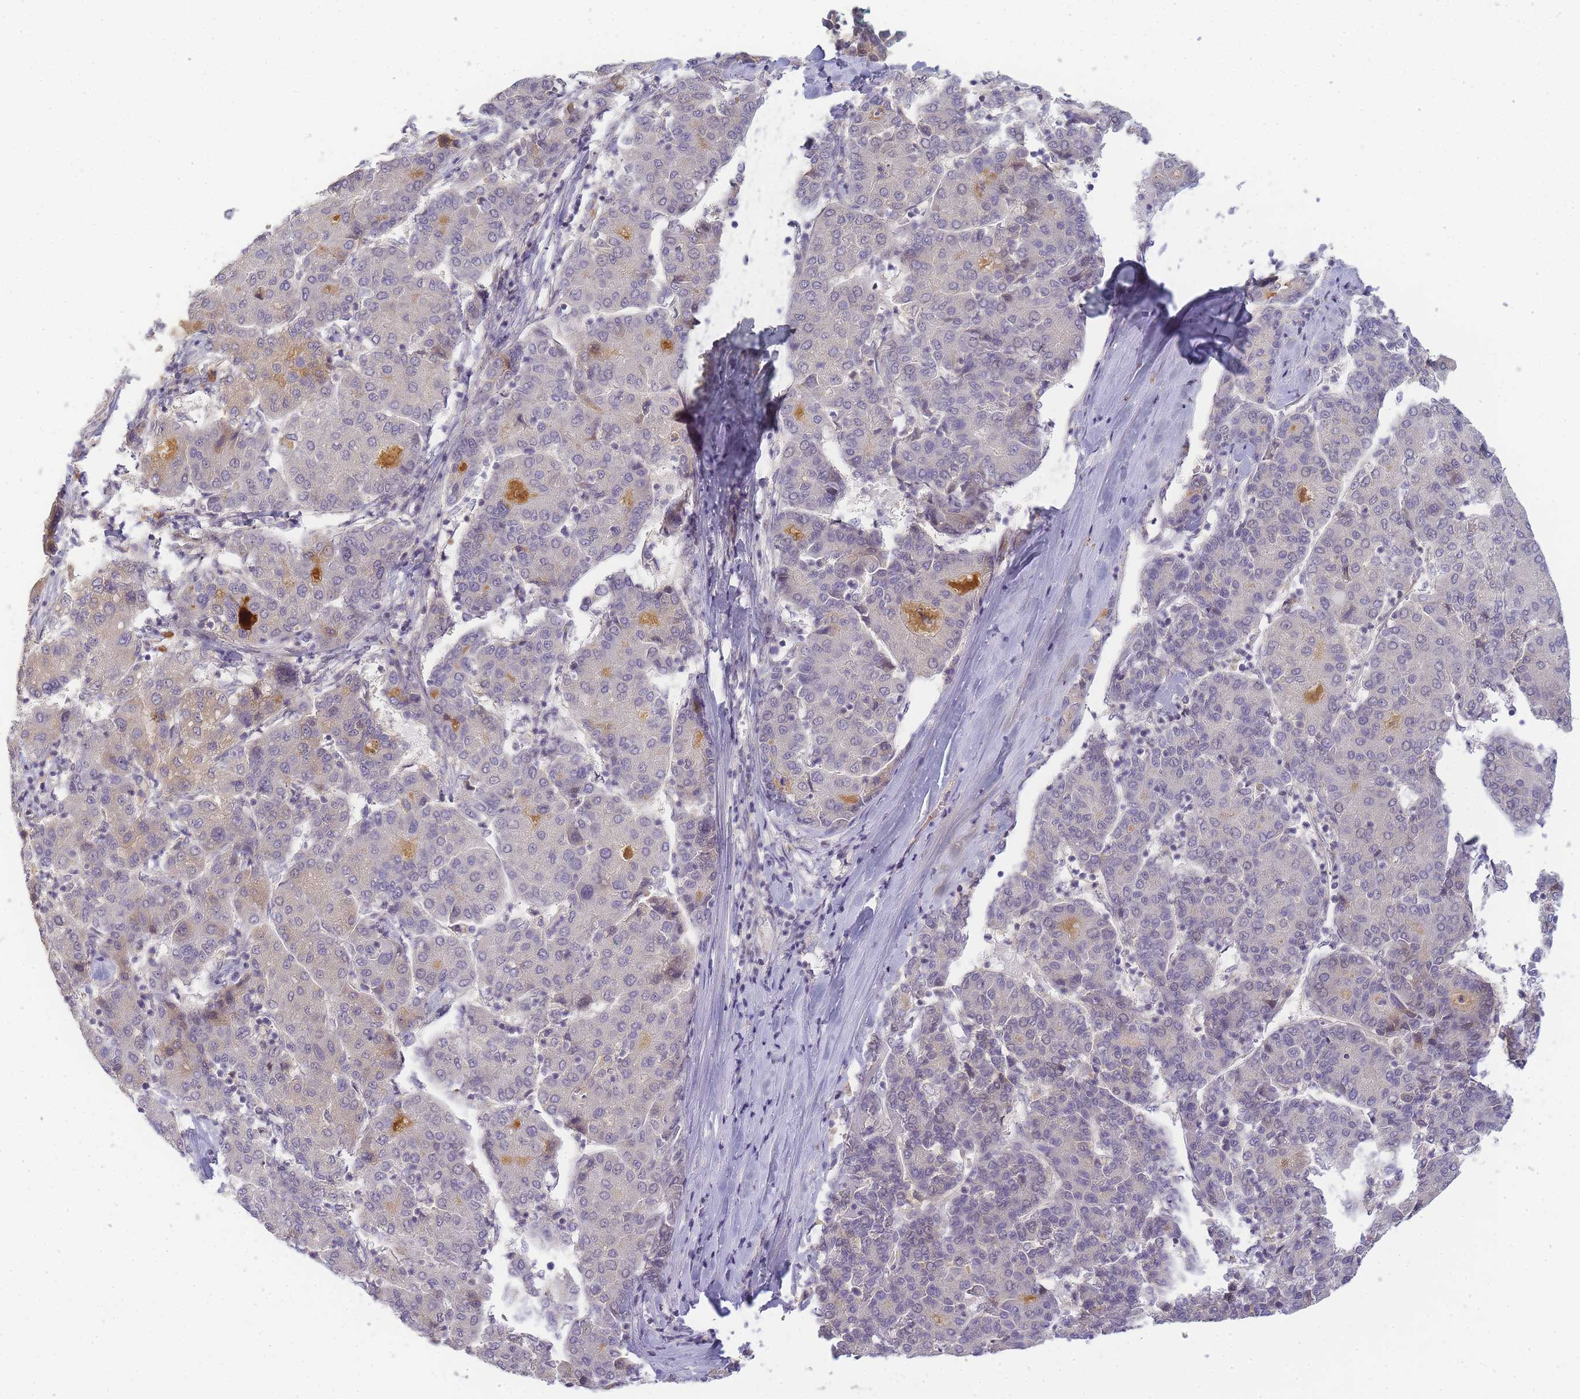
{"staining": {"intensity": "negative", "quantity": "none", "location": "none"}, "tissue": "liver cancer", "cell_type": "Tumor cells", "image_type": "cancer", "snomed": [{"axis": "morphology", "description": "Carcinoma, Hepatocellular, NOS"}, {"axis": "topography", "description": "Liver"}], "caption": "A high-resolution photomicrograph shows immunohistochemistry (IHC) staining of liver cancer, which displays no significant expression in tumor cells.", "gene": "RRAD", "patient": {"sex": "male", "age": 65}}